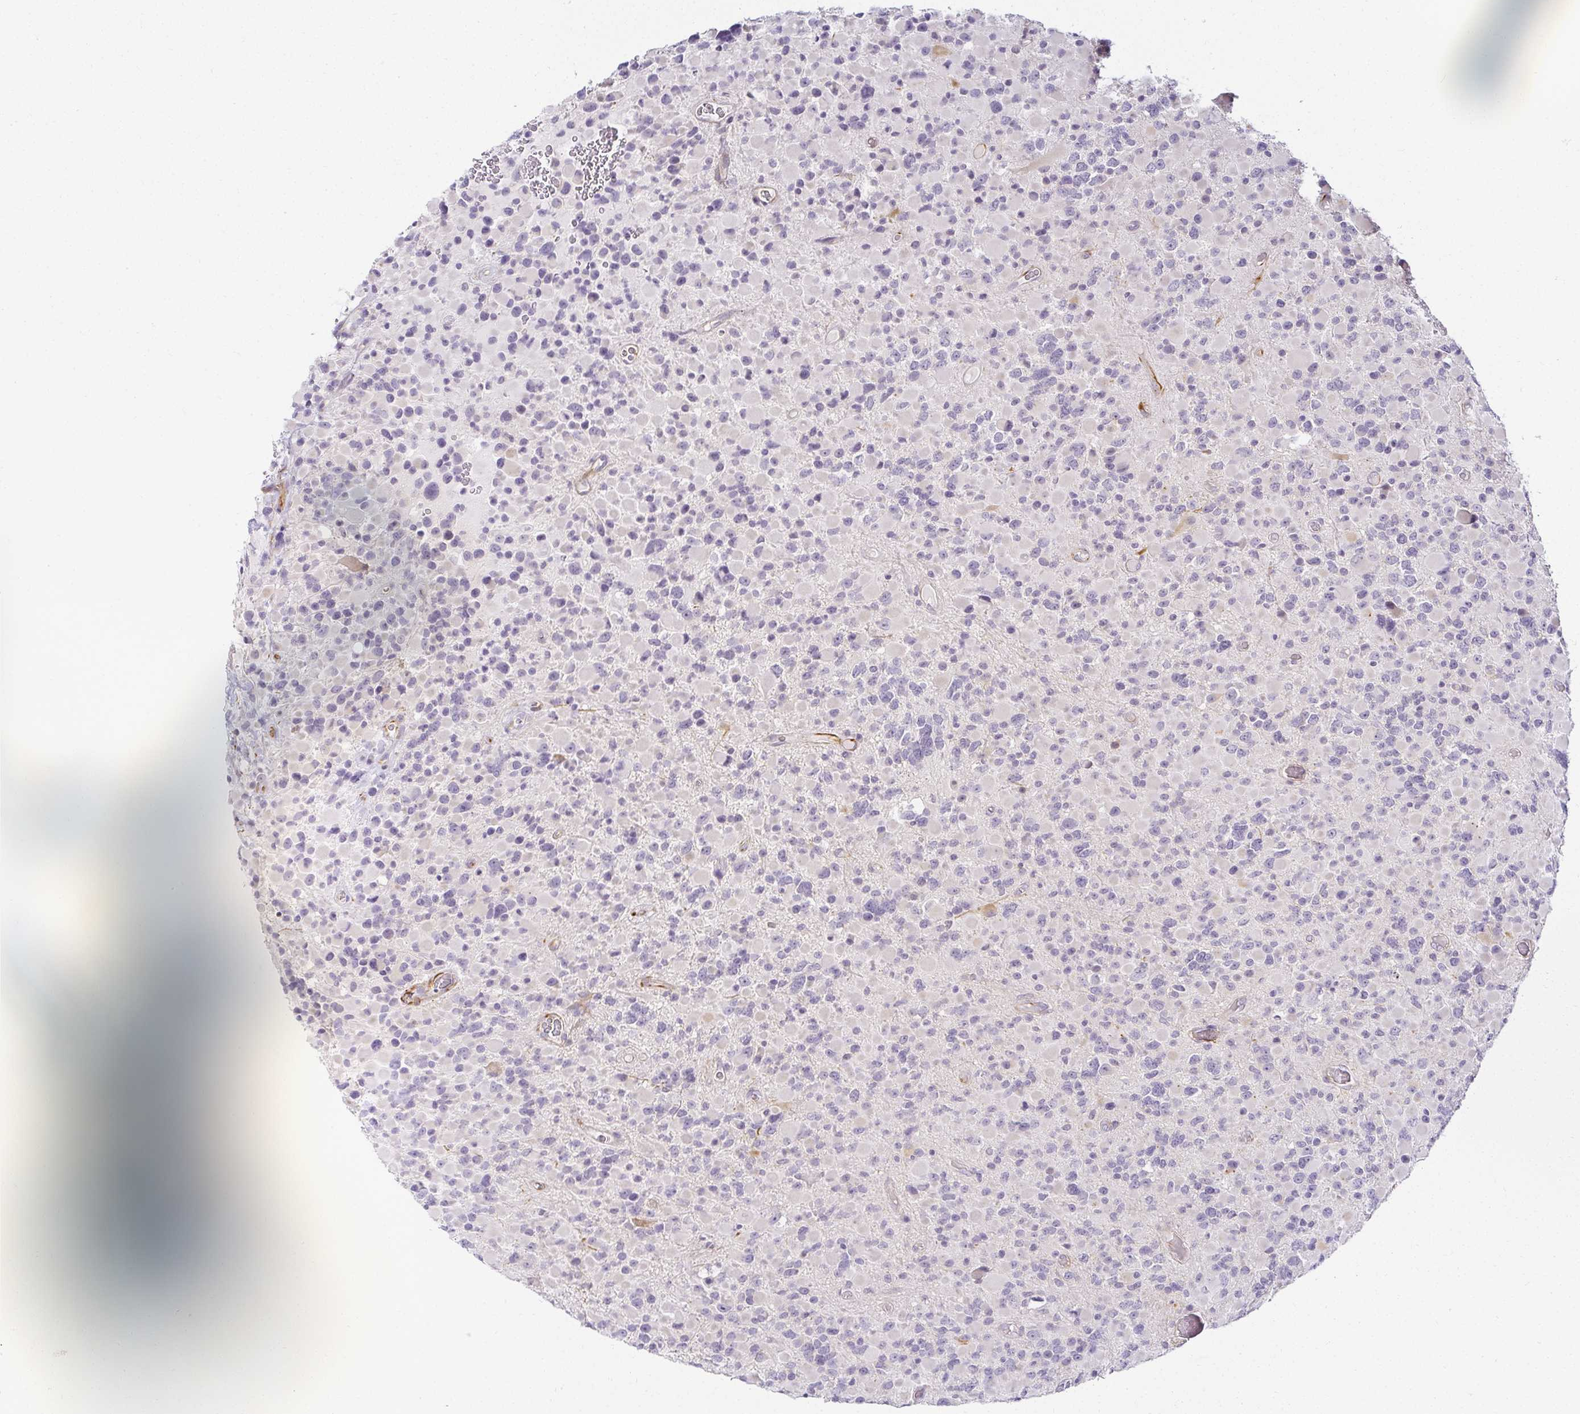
{"staining": {"intensity": "negative", "quantity": "none", "location": "none"}, "tissue": "glioma", "cell_type": "Tumor cells", "image_type": "cancer", "snomed": [{"axis": "morphology", "description": "Glioma, malignant, High grade"}, {"axis": "topography", "description": "Brain"}], "caption": "Human glioma stained for a protein using IHC shows no positivity in tumor cells.", "gene": "ACAN", "patient": {"sex": "female", "age": 40}}